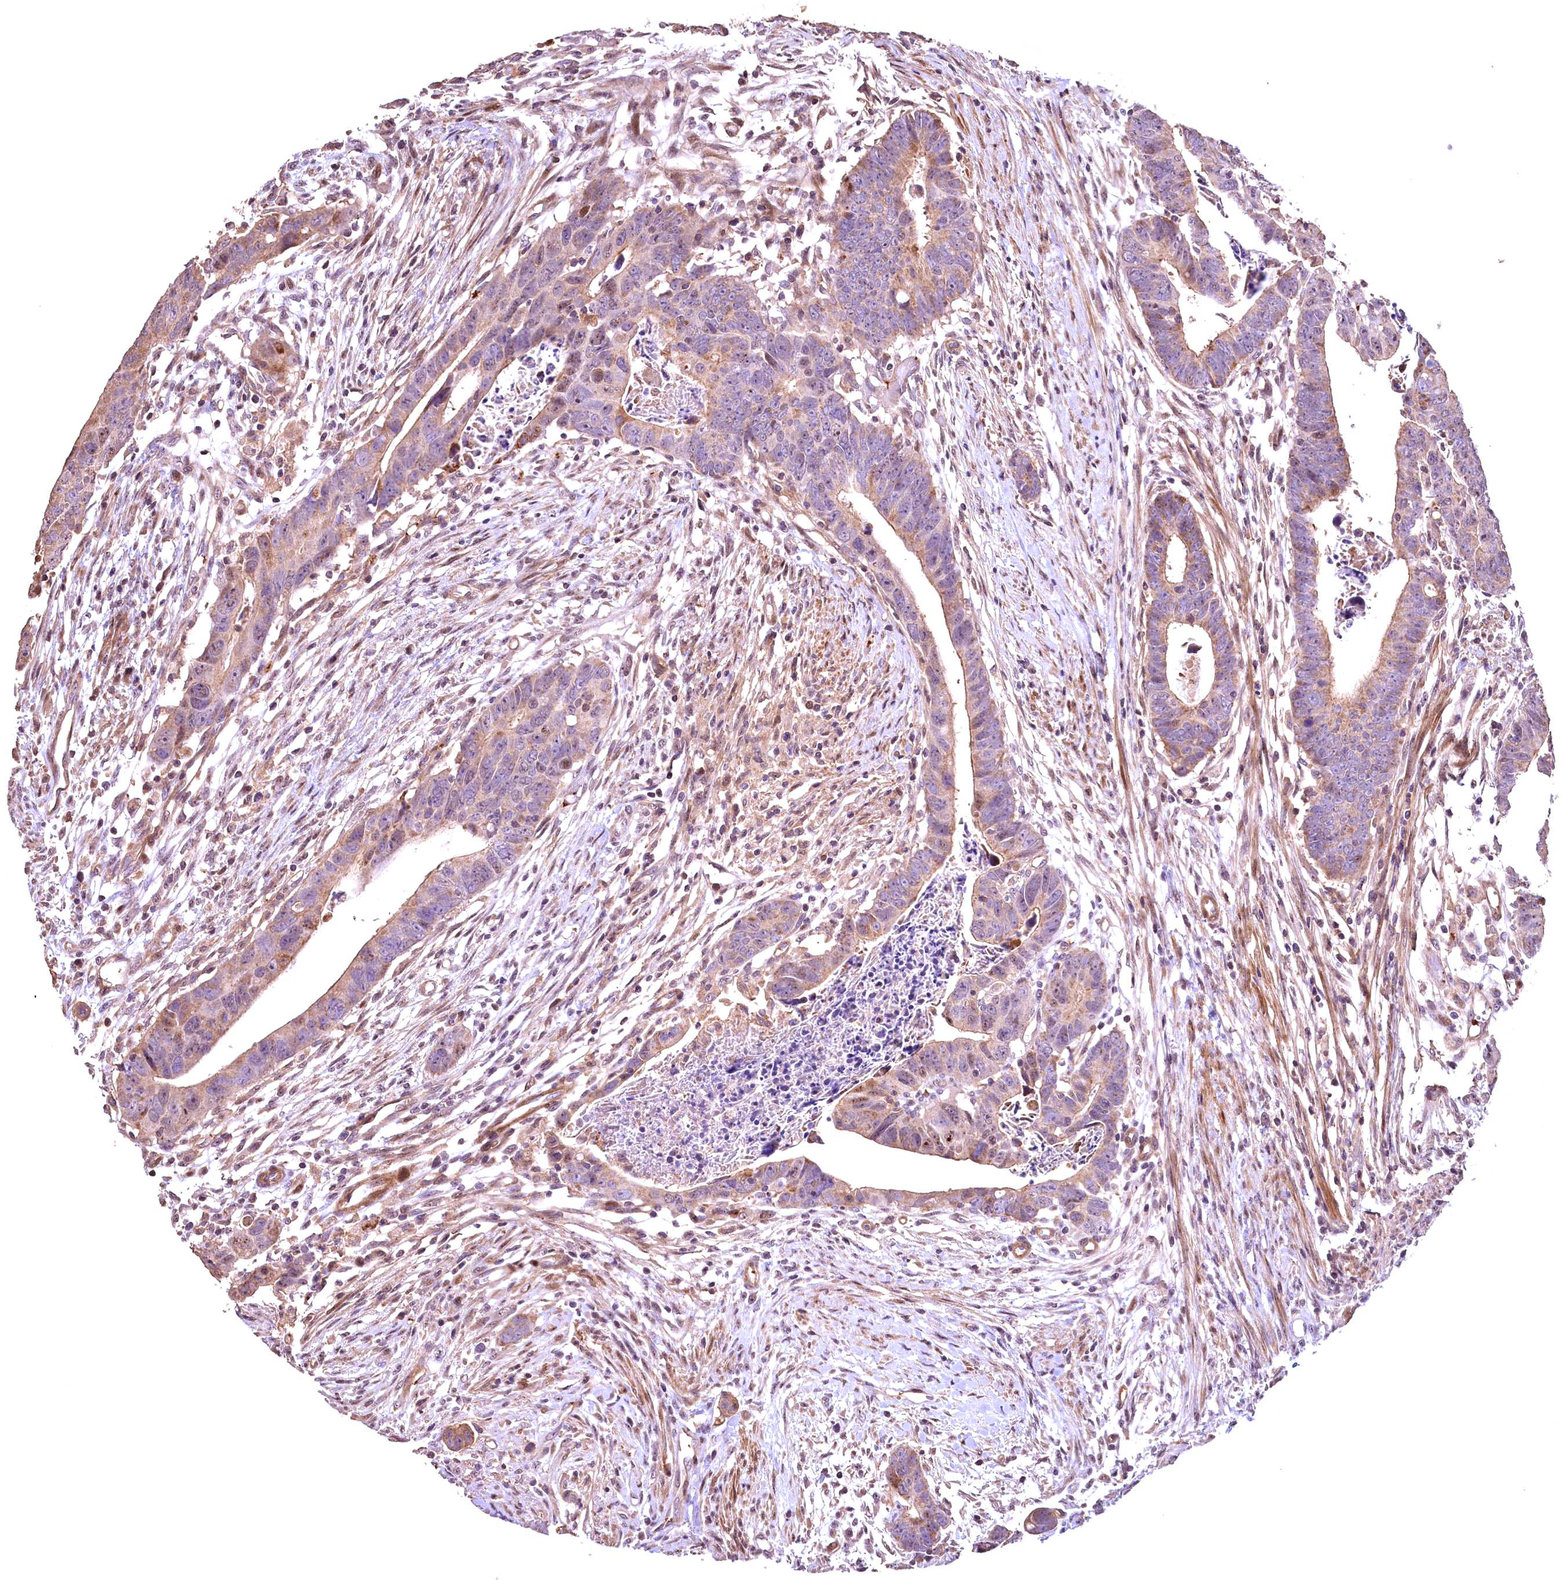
{"staining": {"intensity": "moderate", "quantity": "<25%", "location": "cytoplasmic/membranous,nuclear"}, "tissue": "colorectal cancer", "cell_type": "Tumor cells", "image_type": "cancer", "snomed": [{"axis": "morphology", "description": "Adenocarcinoma, NOS"}, {"axis": "topography", "description": "Rectum"}], "caption": "IHC (DAB) staining of colorectal cancer (adenocarcinoma) displays moderate cytoplasmic/membranous and nuclear protein expression in about <25% of tumor cells.", "gene": "FUZ", "patient": {"sex": "female", "age": 65}}